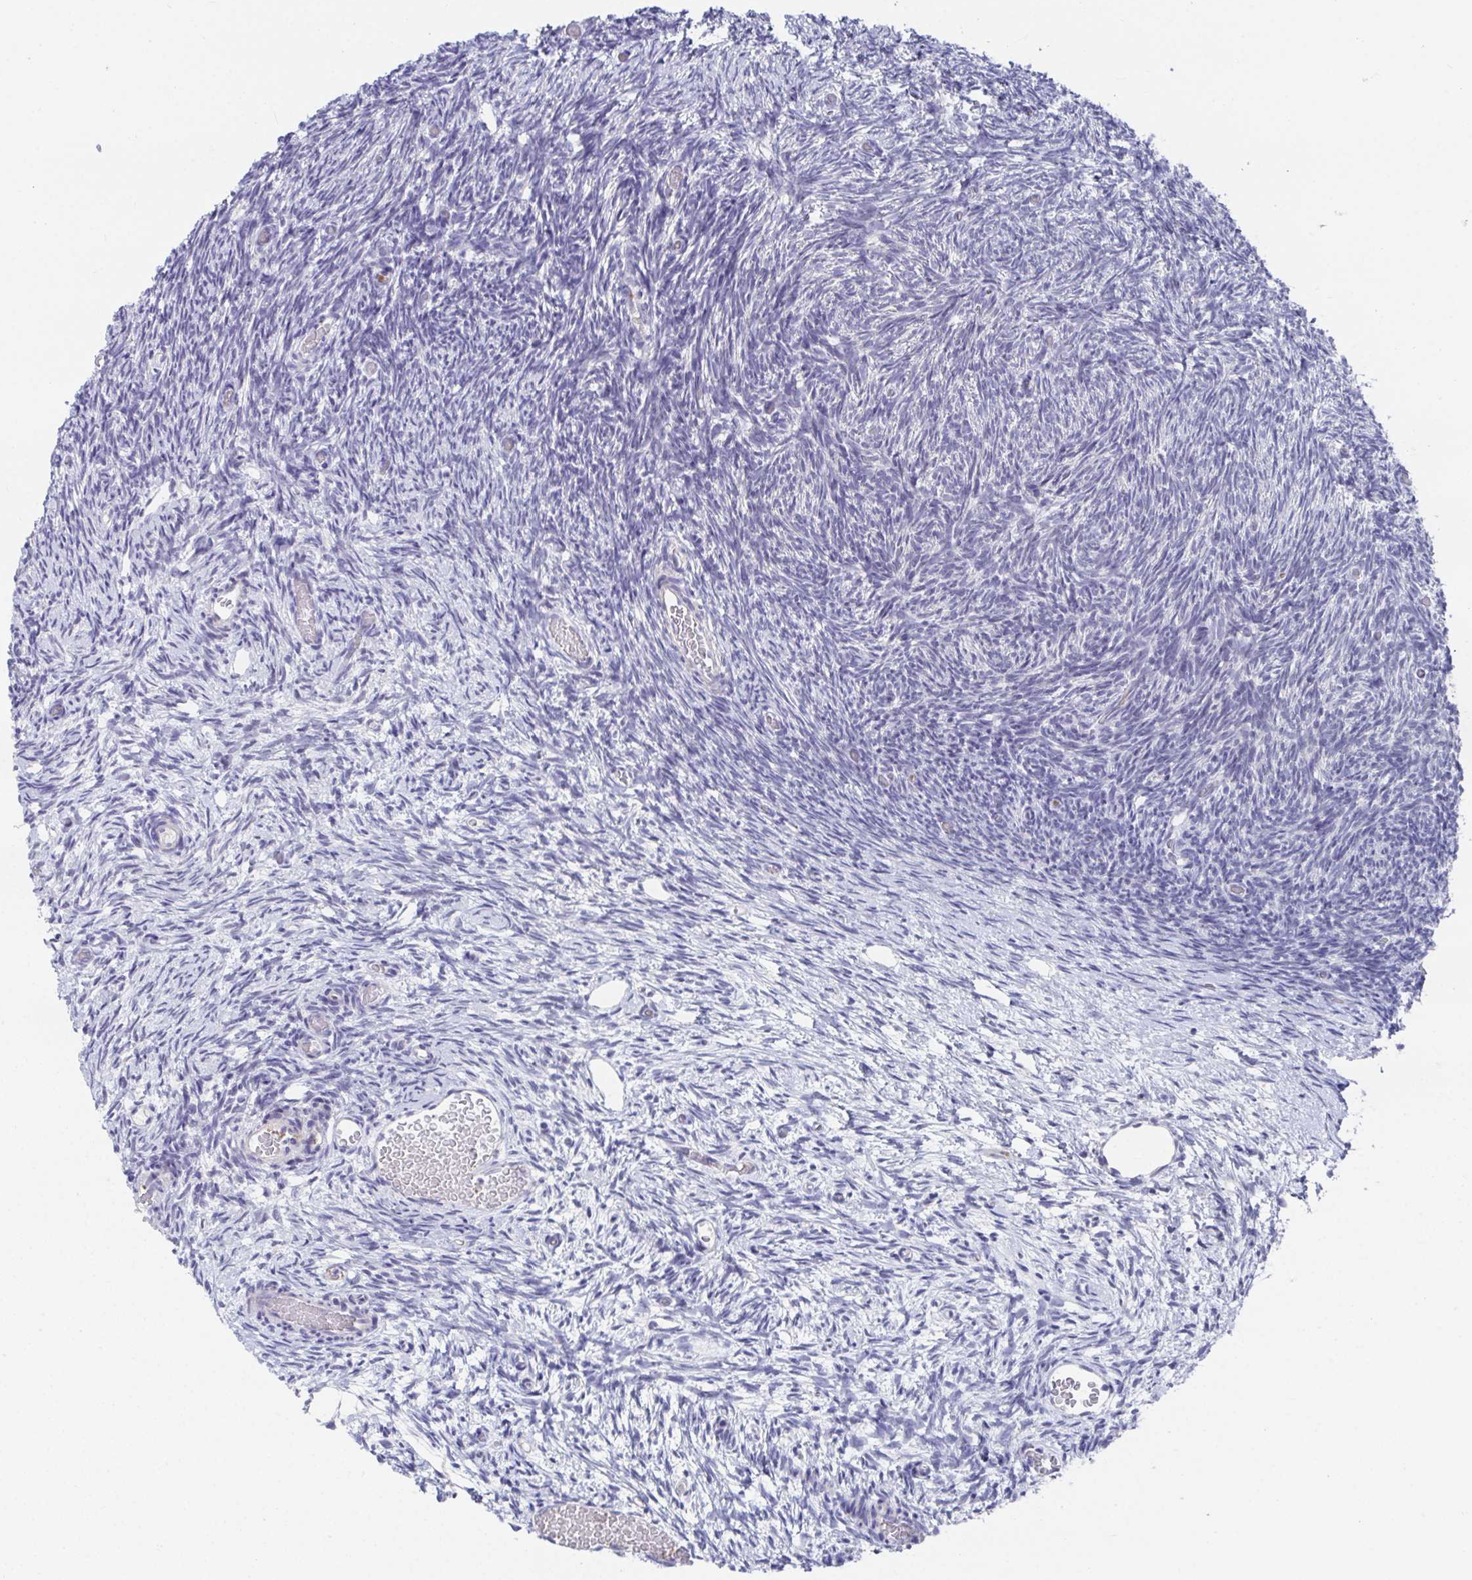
{"staining": {"intensity": "negative", "quantity": "none", "location": "none"}, "tissue": "ovary", "cell_type": "Ovarian stroma cells", "image_type": "normal", "snomed": [{"axis": "morphology", "description": "Normal tissue, NOS"}, {"axis": "topography", "description": "Ovary"}], "caption": "DAB (3,3'-diaminobenzidine) immunohistochemical staining of normal human ovary demonstrates no significant staining in ovarian stroma cells.", "gene": "ATP5F1C", "patient": {"sex": "female", "age": 39}}